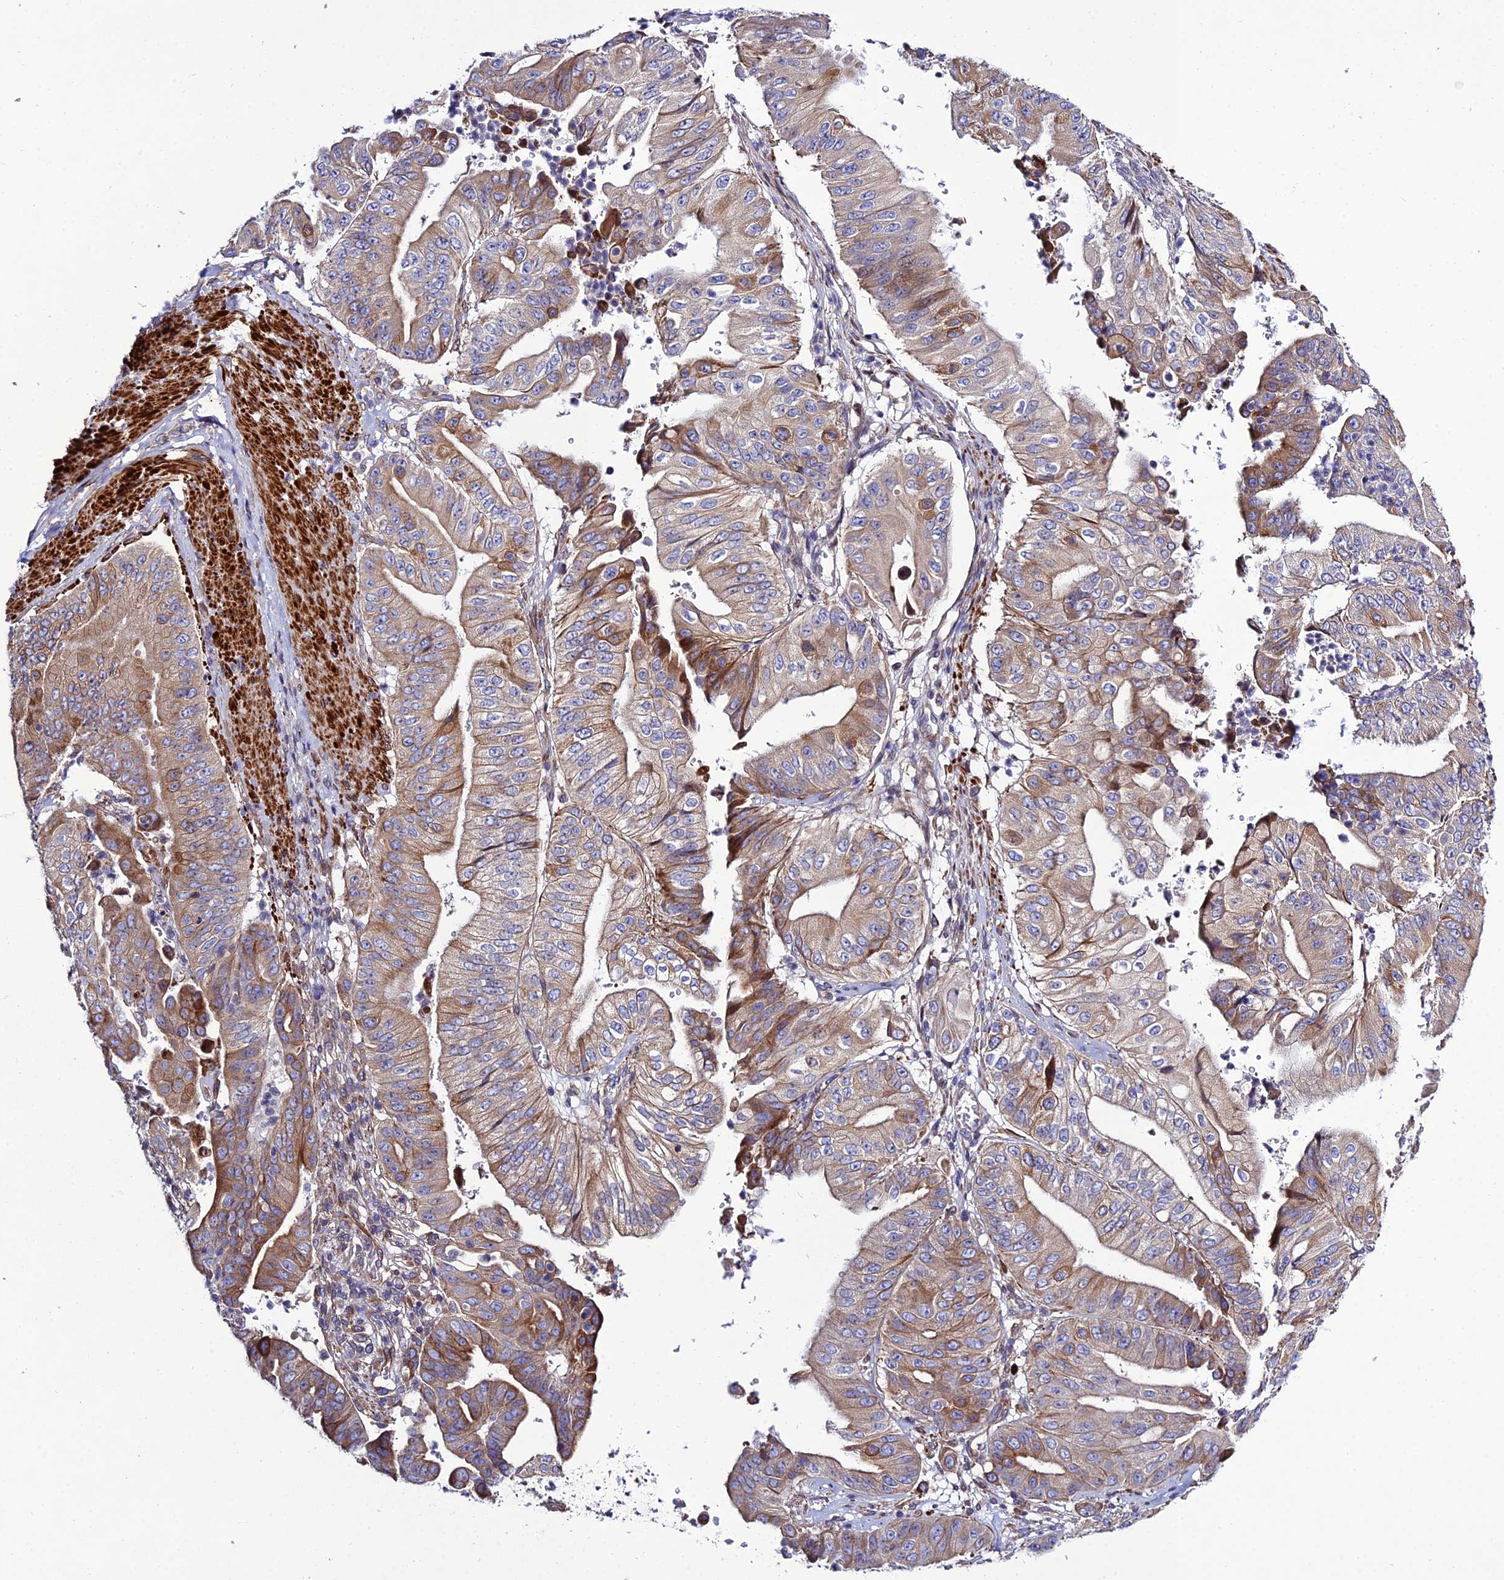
{"staining": {"intensity": "moderate", "quantity": "25%-75%", "location": "cytoplasmic/membranous"}, "tissue": "pancreatic cancer", "cell_type": "Tumor cells", "image_type": "cancer", "snomed": [{"axis": "morphology", "description": "Adenocarcinoma, NOS"}, {"axis": "topography", "description": "Pancreas"}], "caption": "Adenocarcinoma (pancreatic) stained for a protein (brown) reveals moderate cytoplasmic/membranous positive positivity in approximately 25%-75% of tumor cells.", "gene": "ARL6IP1", "patient": {"sex": "female", "age": 77}}